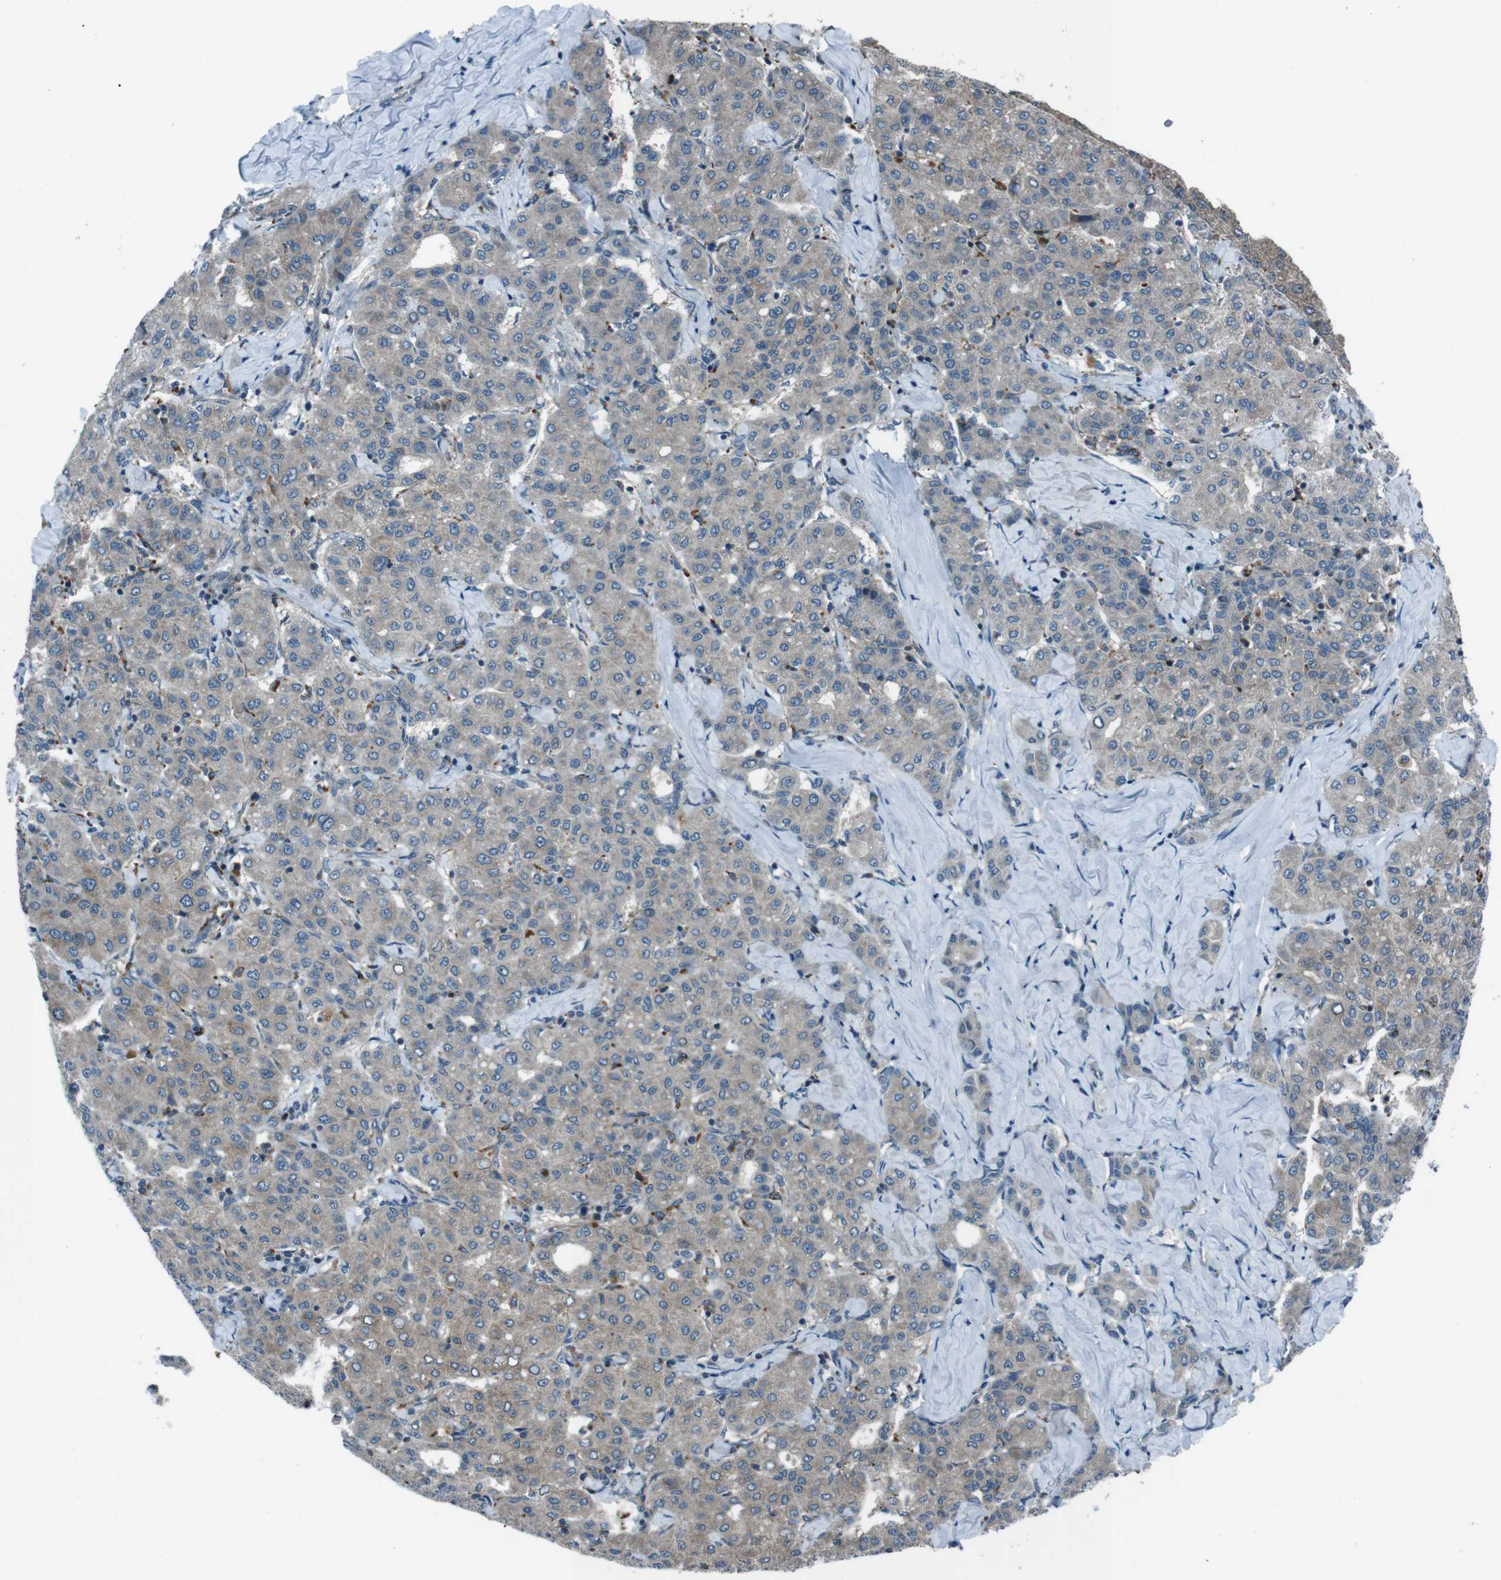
{"staining": {"intensity": "weak", "quantity": "<25%", "location": "cytoplasmic/membranous"}, "tissue": "liver cancer", "cell_type": "Tumor cells", "image_type": "cancer", "snomed": [{"axis": "morphology", "description": "Carcinoma, Hepatocellular, NOS"}, {"axis": "topography", "description": "Liver"}], "caption": "The IHC histopathology image has no significant staining in tumor cells of liver cancer (hepatocellular carcinoma) tissue.", "gene": "SLC27A4", "patient": {"sex": "male", "age": 65}}